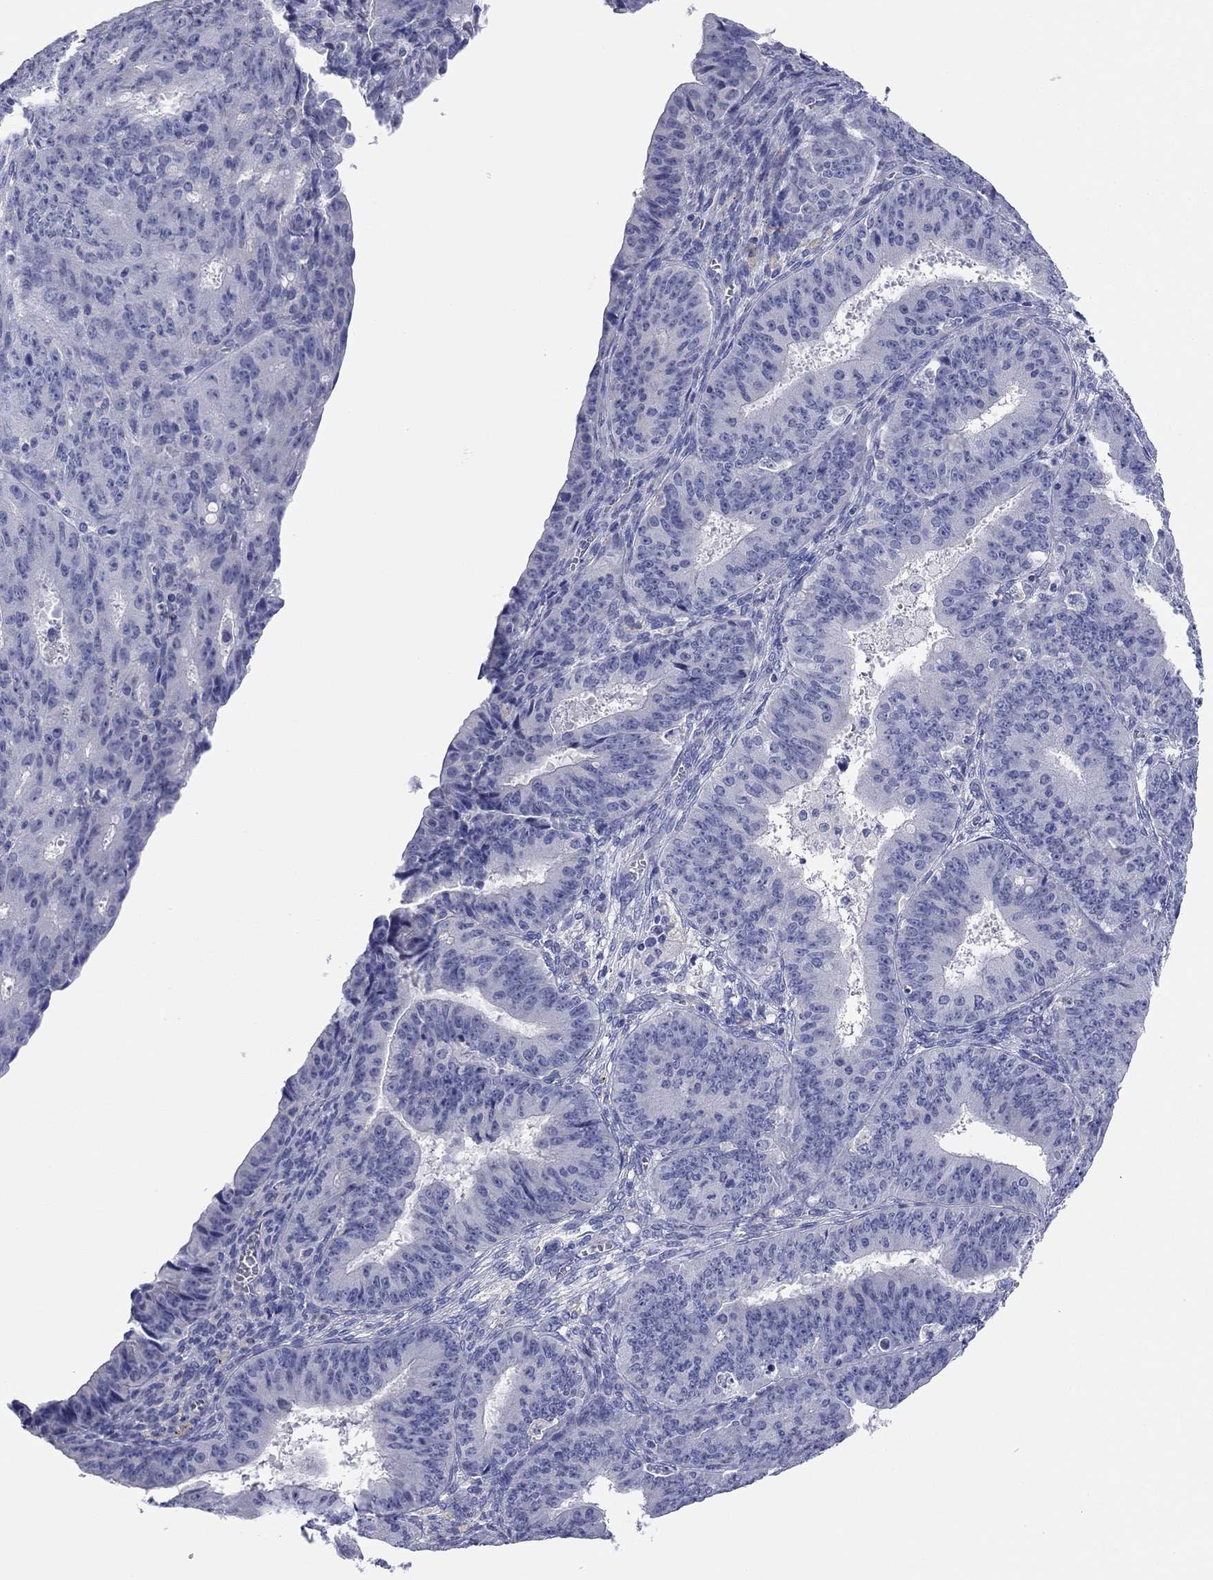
{"staining": {"intensity": "negative", "quantity": "none", "location": "none"}, "tissue": "ovarian cancer", "cell_type": "Tumor cells", "image_type": "cancer", "snomed": [{"axis": "morphology", "description": "Carcinoma, endometroid"}, {"axis": "topography", "description": "Ovary"}], "caption": "Endometroid carcinoma (ovarian) stained for a protein using immunohistochemistry demonstrates no staining tumor cells.", "gene": "TMEM221", "patient": {"sex": "female", "age": 42}}